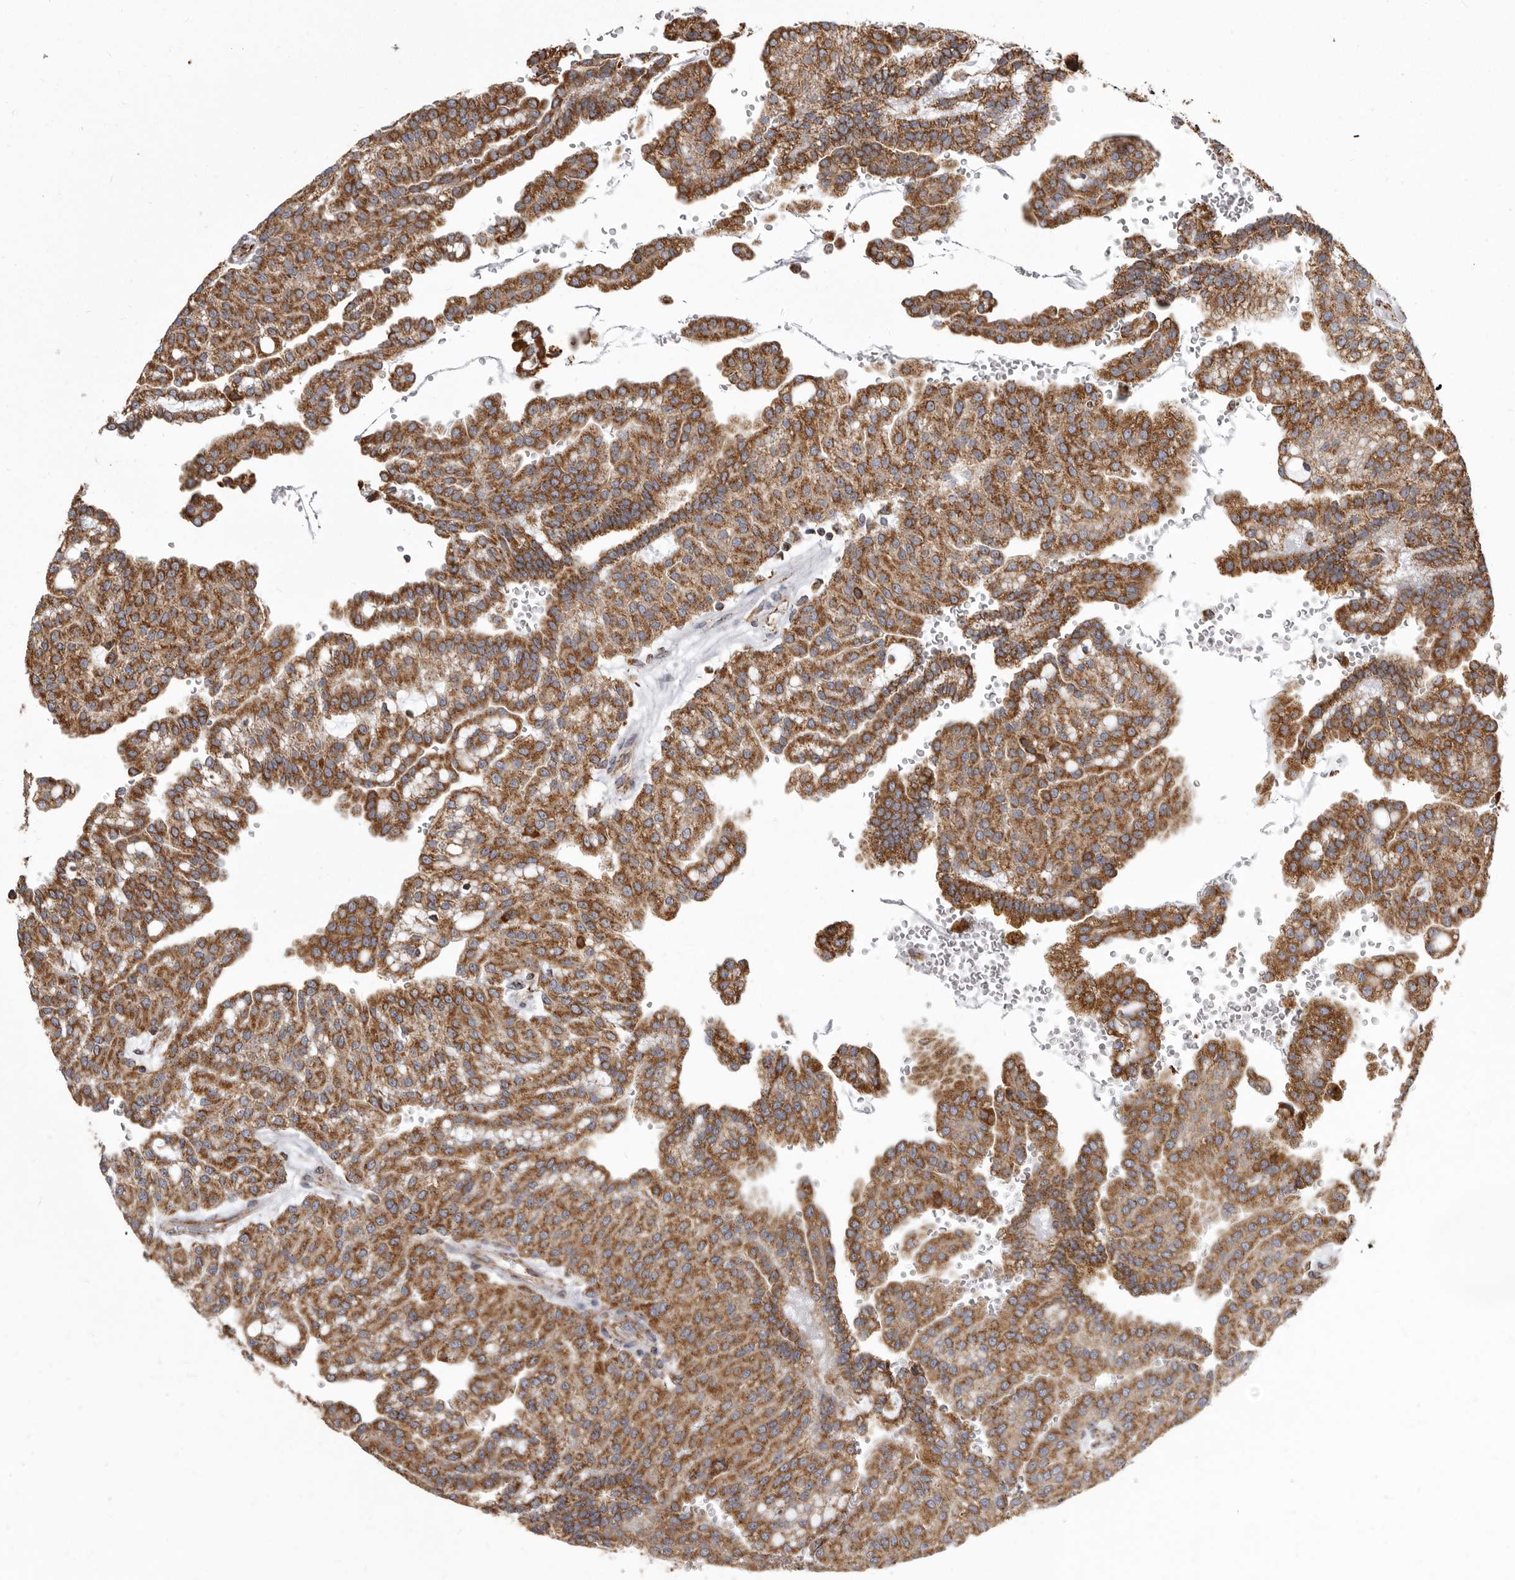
{"staining": {"intensity": "strong", "quantity": ">75%", "location": "cytoplasmic/membranous"}, "tissue": "renal cancer", "cell_type": "Tumor cells", "image_type": "cancer", "snomed": [{"axis": "morphology", "description": "Adenocarcinoma, NOS"}, {"axis": "topography", "description": "Kidney"}], "caption": "Renal adenocarcinoma stained with a brown dye demonstrates strong cytoplasmic/membranous positive positivity in approximately >75% of tumor cells.", "gene": "CDK5RAP3", "patient": {"sex": "male", "age": 63}}